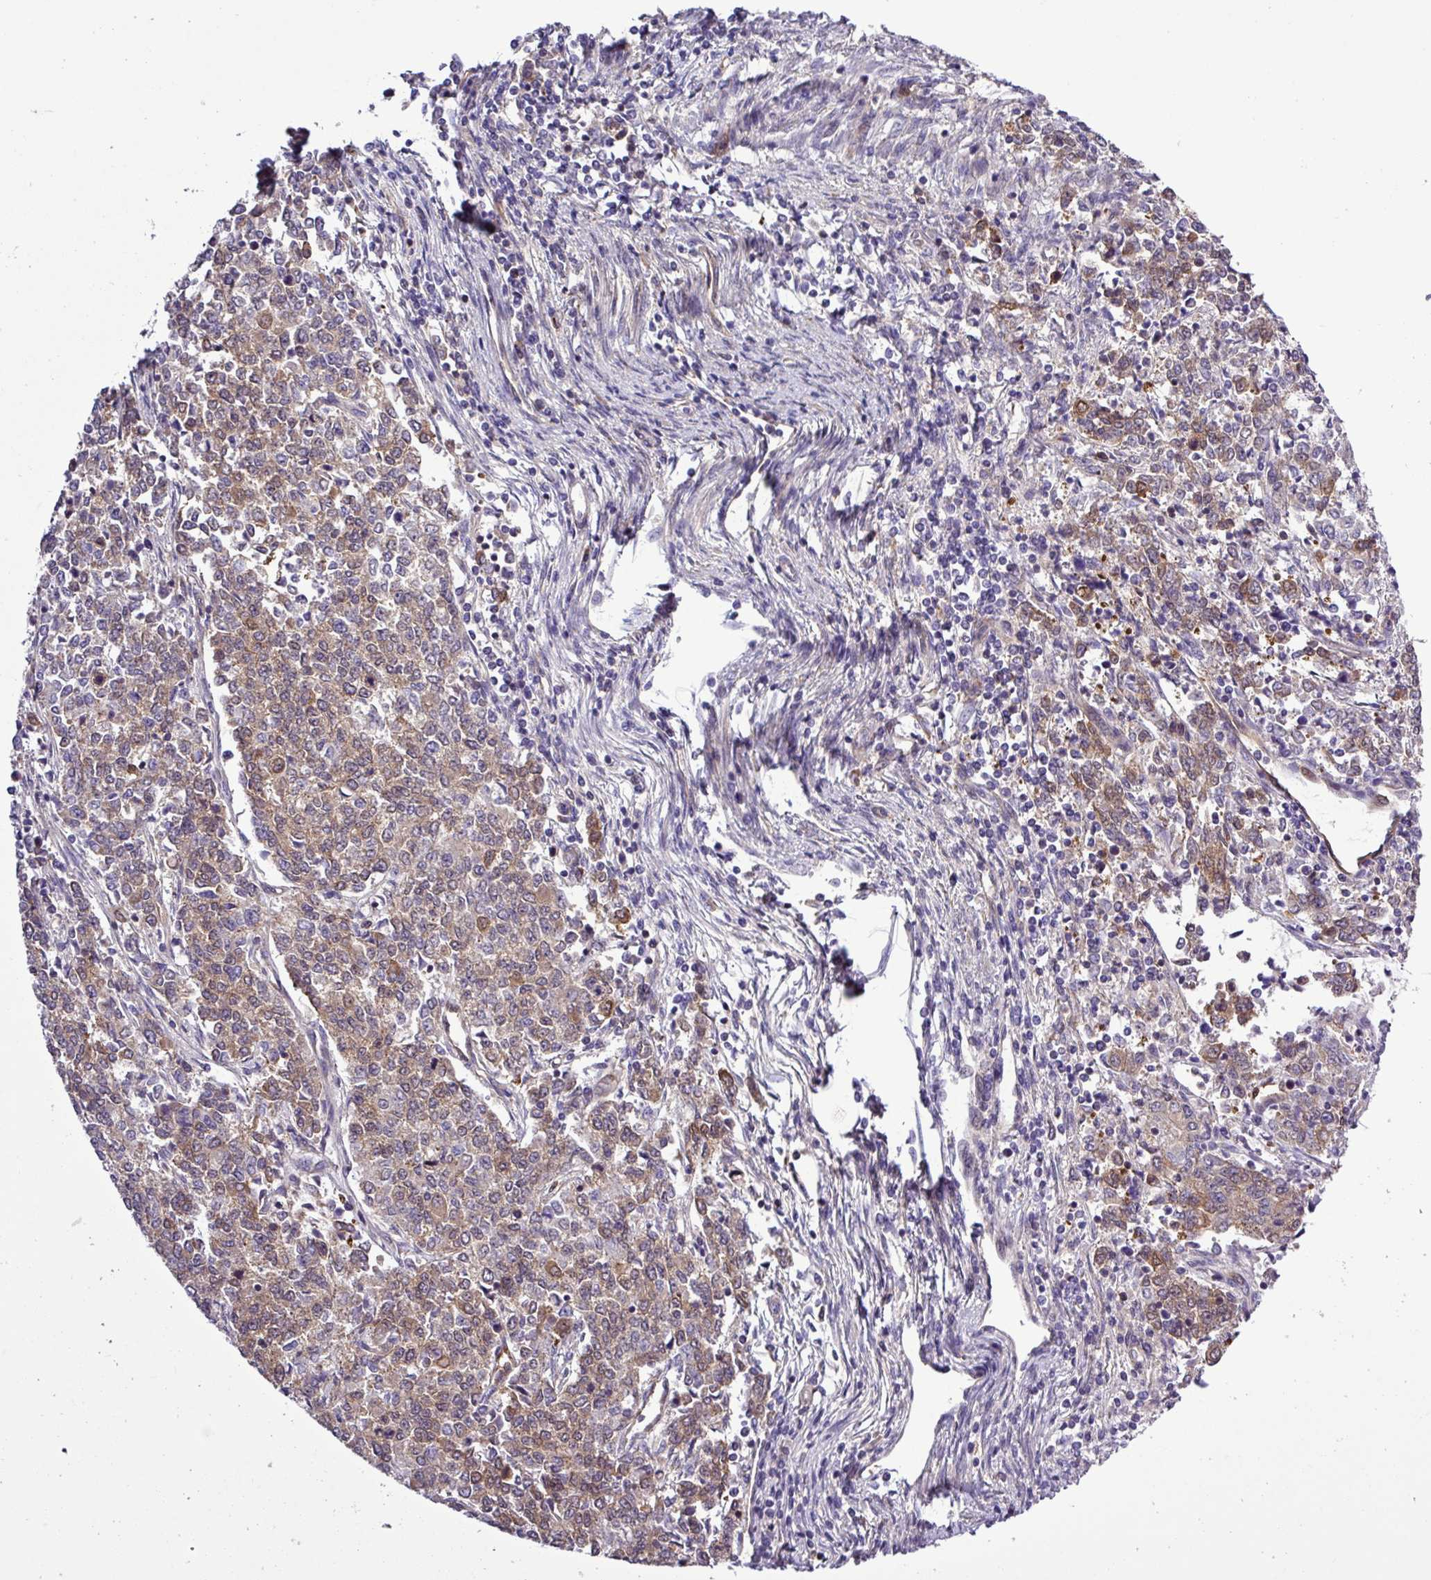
{"staining": {"intensity": "moderate", "quantity": "25%-75%", "location": "cytoplasmic/membranous,nuclear"}, "tissue": "endometrial cancer", "cell_type": "Tumor cells", "image_type": "cancer", "snomed": [{"axis": "morphology", "description": "Adenocarcinoma, NOS"}, {"axis": "topography", "description": "Endometrium"}], "caption": "A photomicrograph of endometrial cancer stained for a protein reveals moderate cytoplasmic/membranous and nuclear brown staining in tumor cells. The staining is performed using DAB (3,3'-diaminobenzidine) brown chromogen to label protein expression. The nuclei are counter-stained blue using hematoxylin.", "gene": "CARHSP1", "patient": {"sex": "female", "age": 50}}